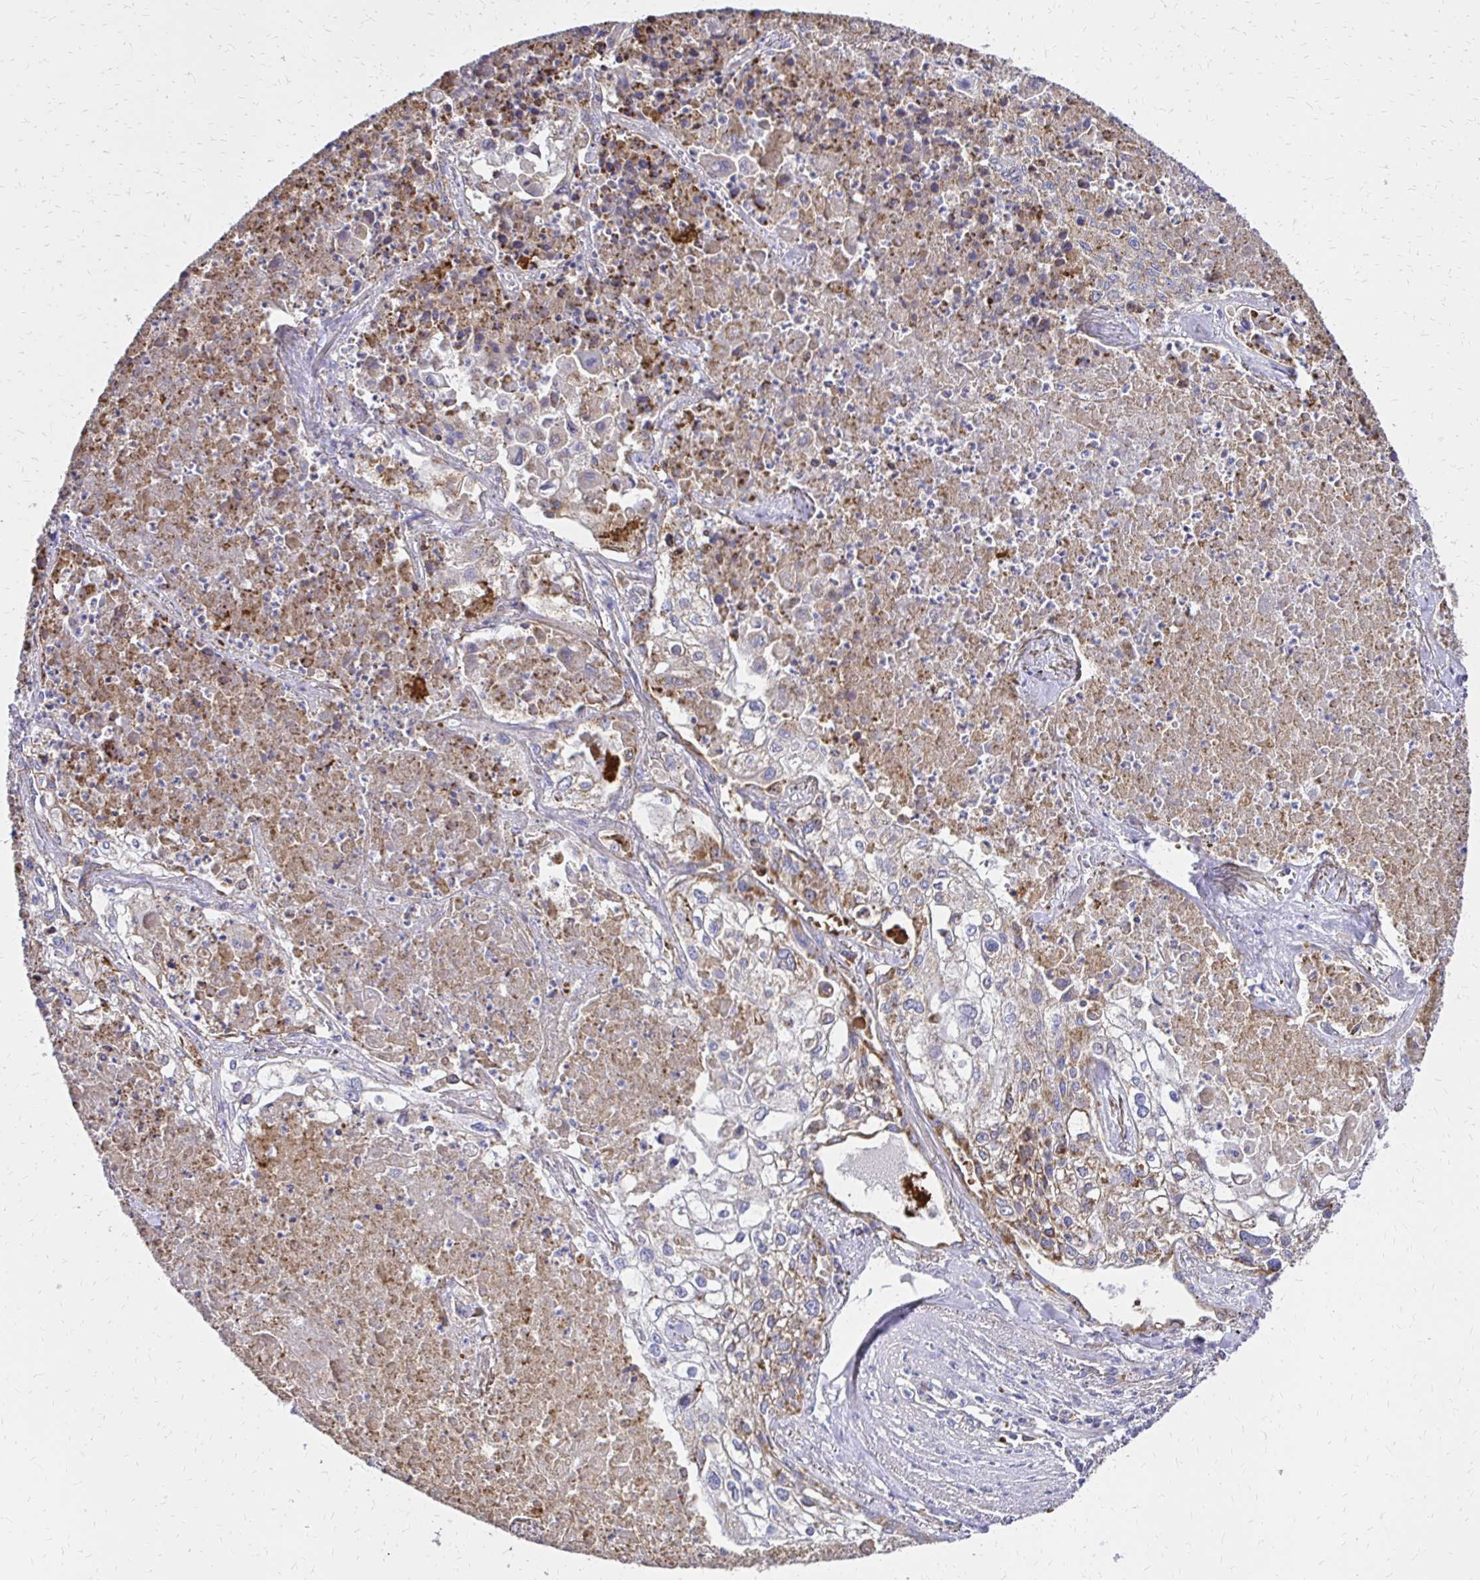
{"staining": {"intensity": "moderate", "quantity": "25%-75%", "location": "cytoplasmic/membranous"}, "tissue": "lung cancer", "cell_type": "Tumor cells", "image_type": "cancer", "snomed": [{"axis": "morphology", "description": "Squamous cell carcinoma, NOS"}, {"axis": "topography", "description": "Lung"}], "caption": "A brown stain labels moderate cytoplasmic/membranous positivity of a protein in lung squamous cell carcinoma tumor cells. (DAB IHC with brightfield microscopy, high magnification).", "gene": "MRPL13", "patient": {"sex": "male", "age": 74}}